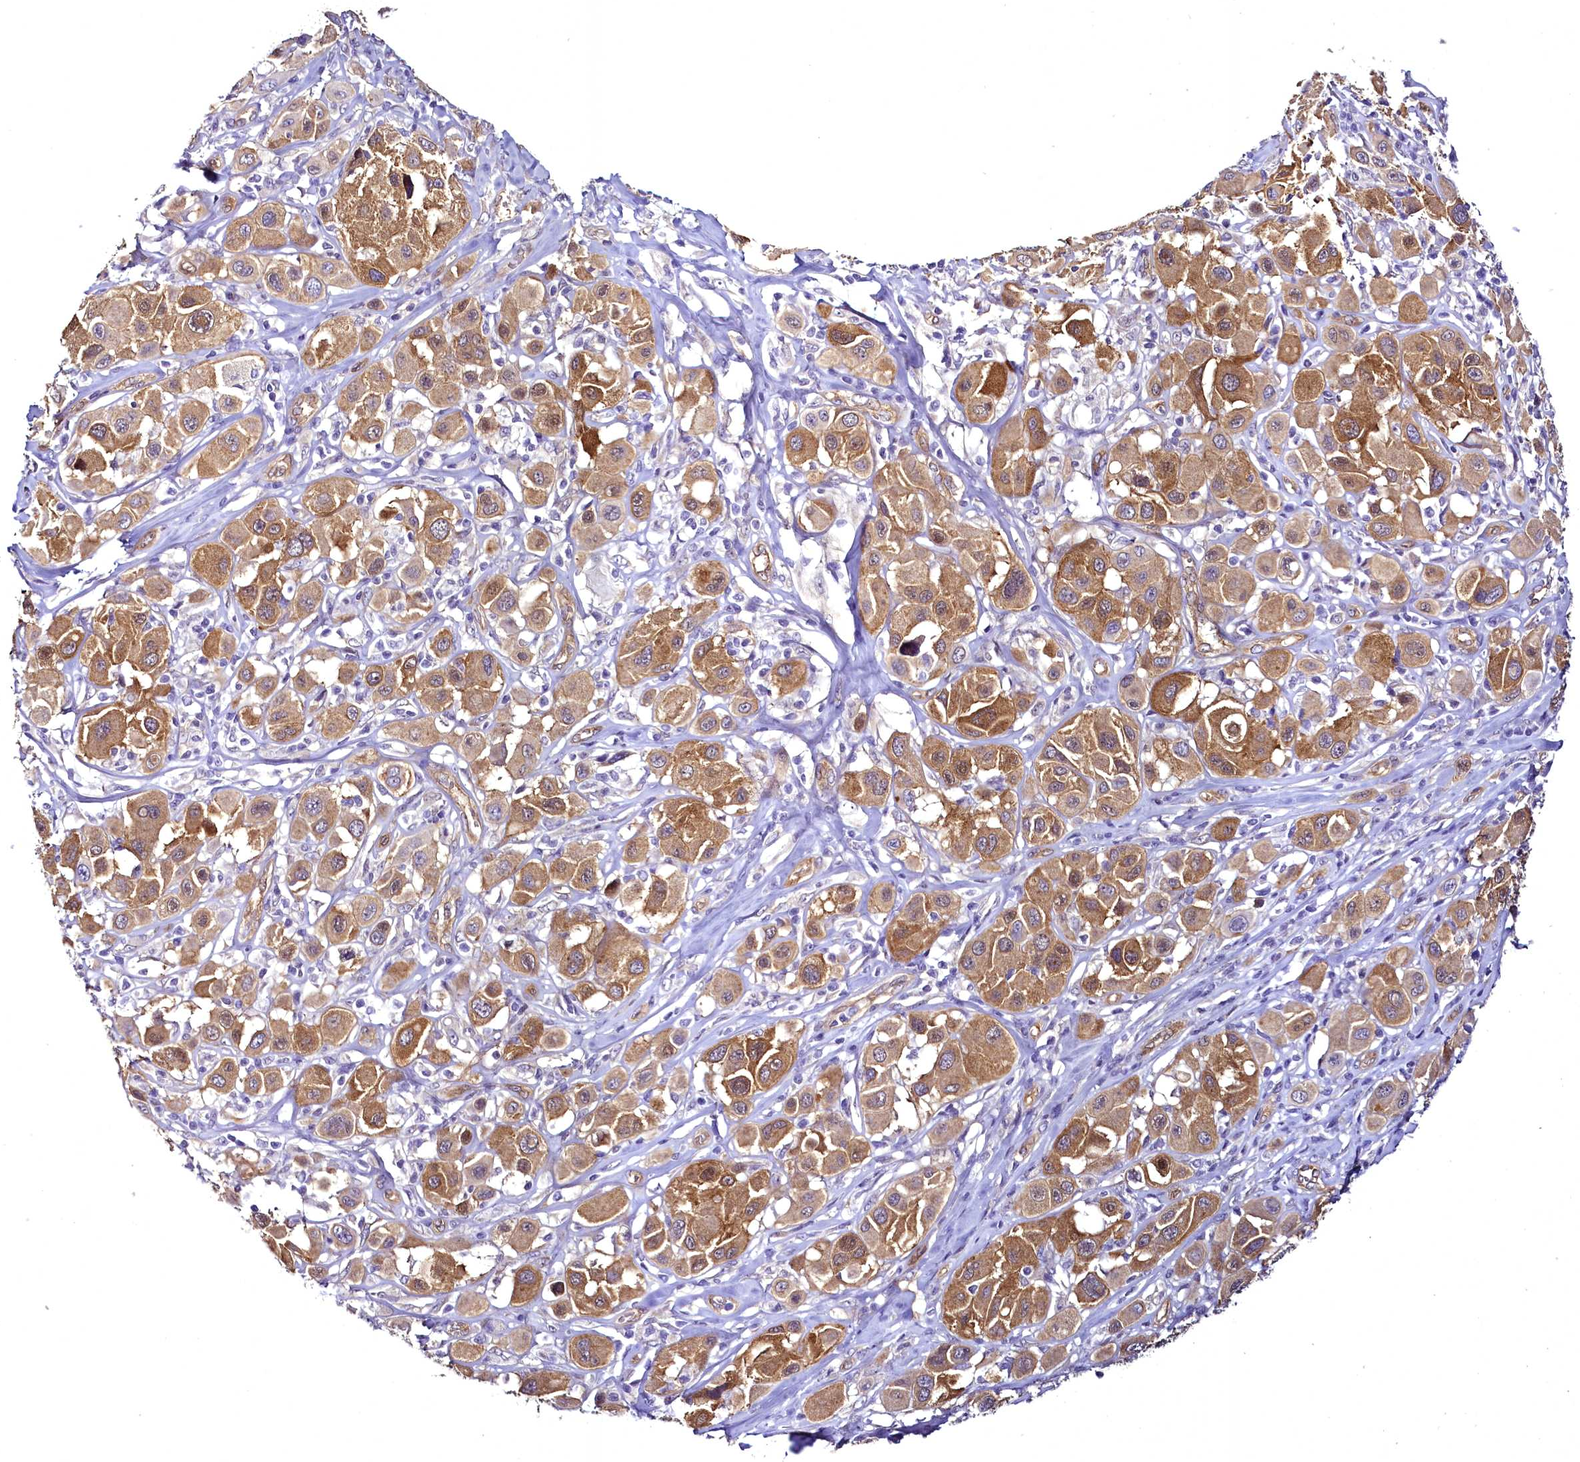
{"staining": {"intensity": "moderate", "quantity": ">75%", "location": "cytoplasmic/membranous"}, "tissue": "melanoma", "cell_type": "Tumor cells", "image_type": "cancer", "snomed": [{"axis": "morphology", "description": "Malignant melanoma, Metastatic site"}, {"axis": "topography", "description": "Skin"}], "caption": "Melanoma stained for a protein (brown) exhibits moderate cytoplasmic/membranous positive positivity in approximately >75% of tumor cells.", "gene": "STXBP1", "patient": {"sex": "male", "age": 41}}